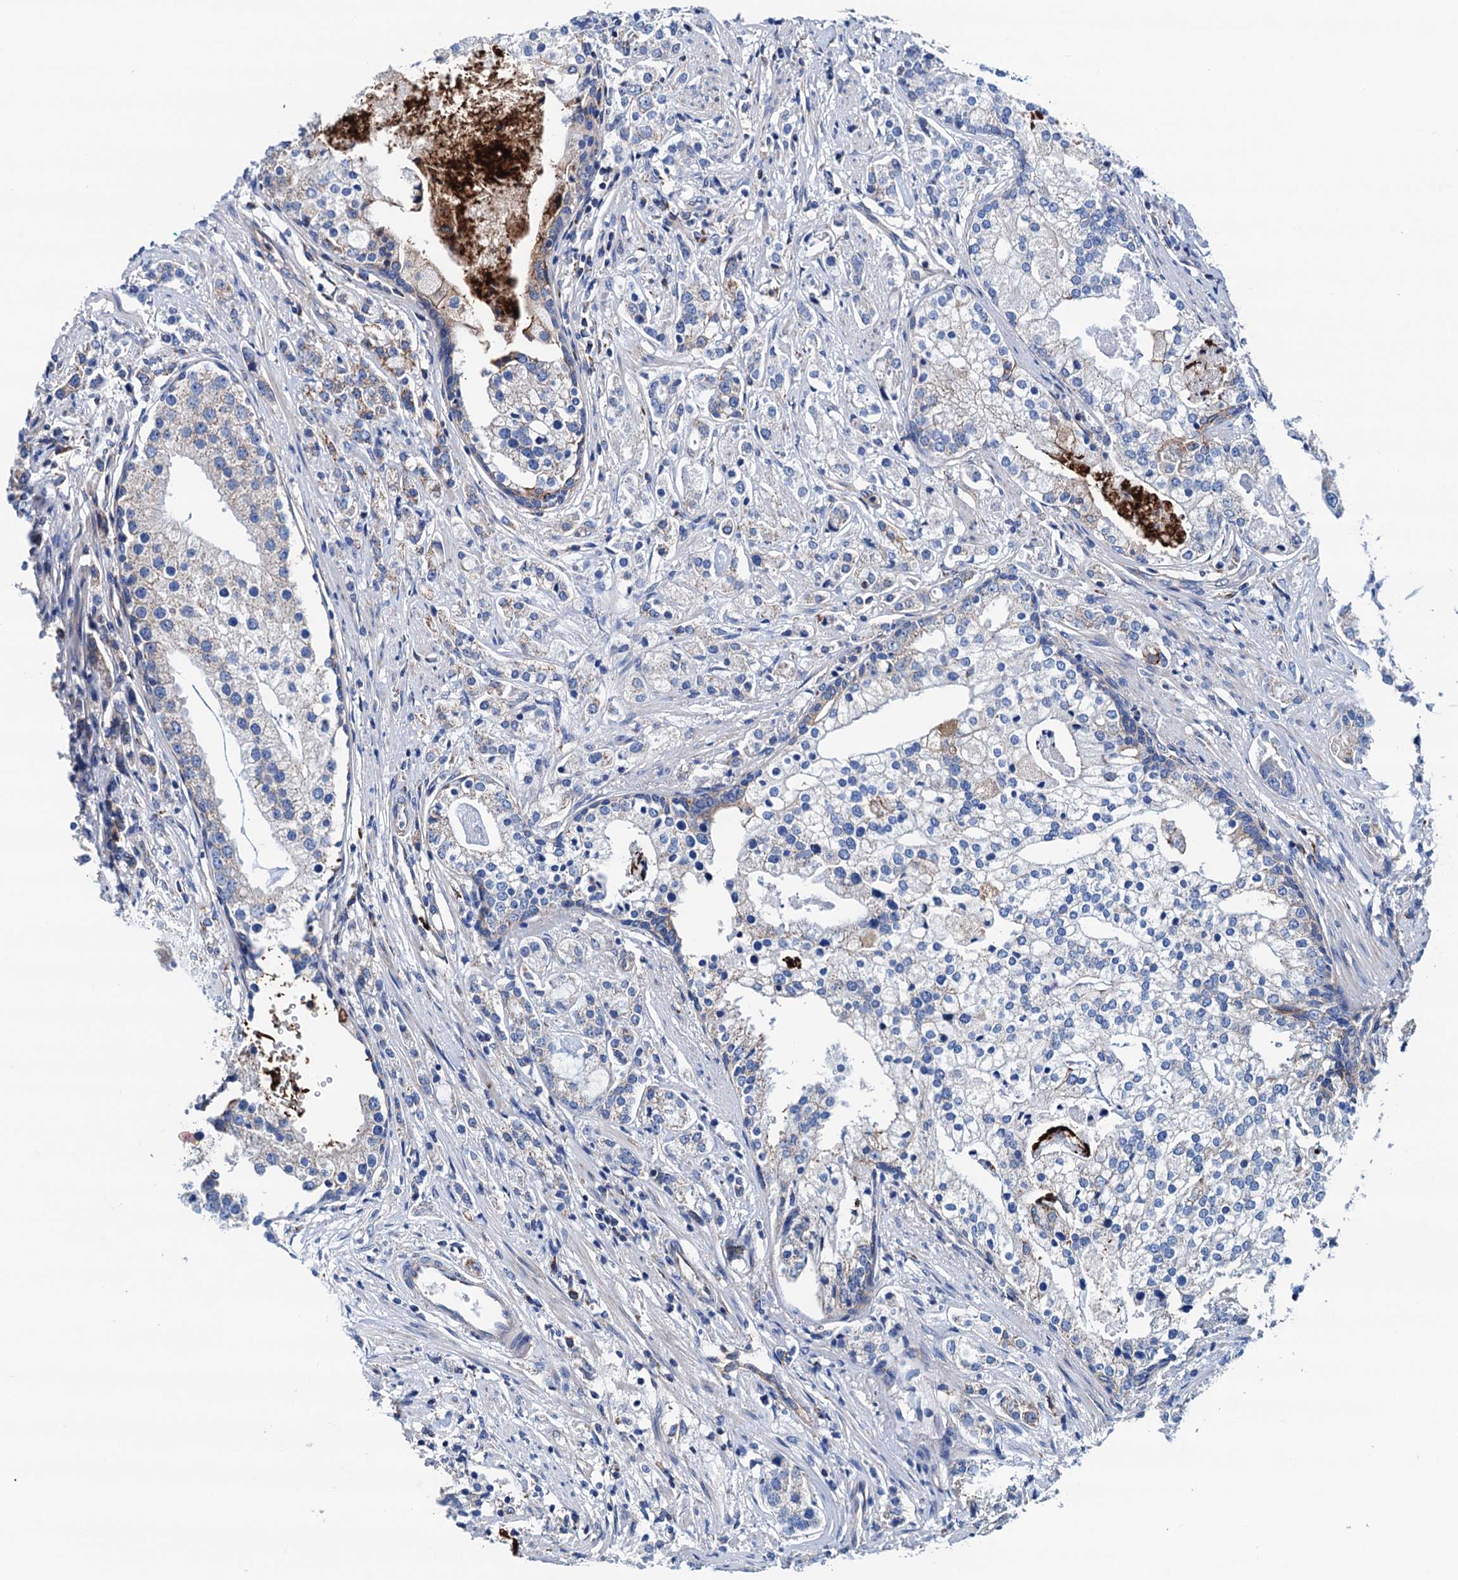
{"staining": {"intensity": "weak", "quantity": "25%-75%", "location": "cytoplasmic/membranous"}, "tissue": "prostate cancer", "cell_type": "Tumor cells", "image_type": "cancer", "snomed": [{"axis": "morphology", "description": "Adenocarcinoma, High grade"}, {"axis": "topography", "description": "Prostate"}], "caption": "An immunohistochemistry histopathology image of tumor tissue is shown. Protein staining in brown highlights weak cytoplasmic/membranous positivity in prostate cancer within tumor cells. (DAB (3,3'-diaminobenzidine) = brown stain, brightfield microscopy at high magnification).", "gene": "RASSF9", "patient": {"sex": "male", "age": 69}}